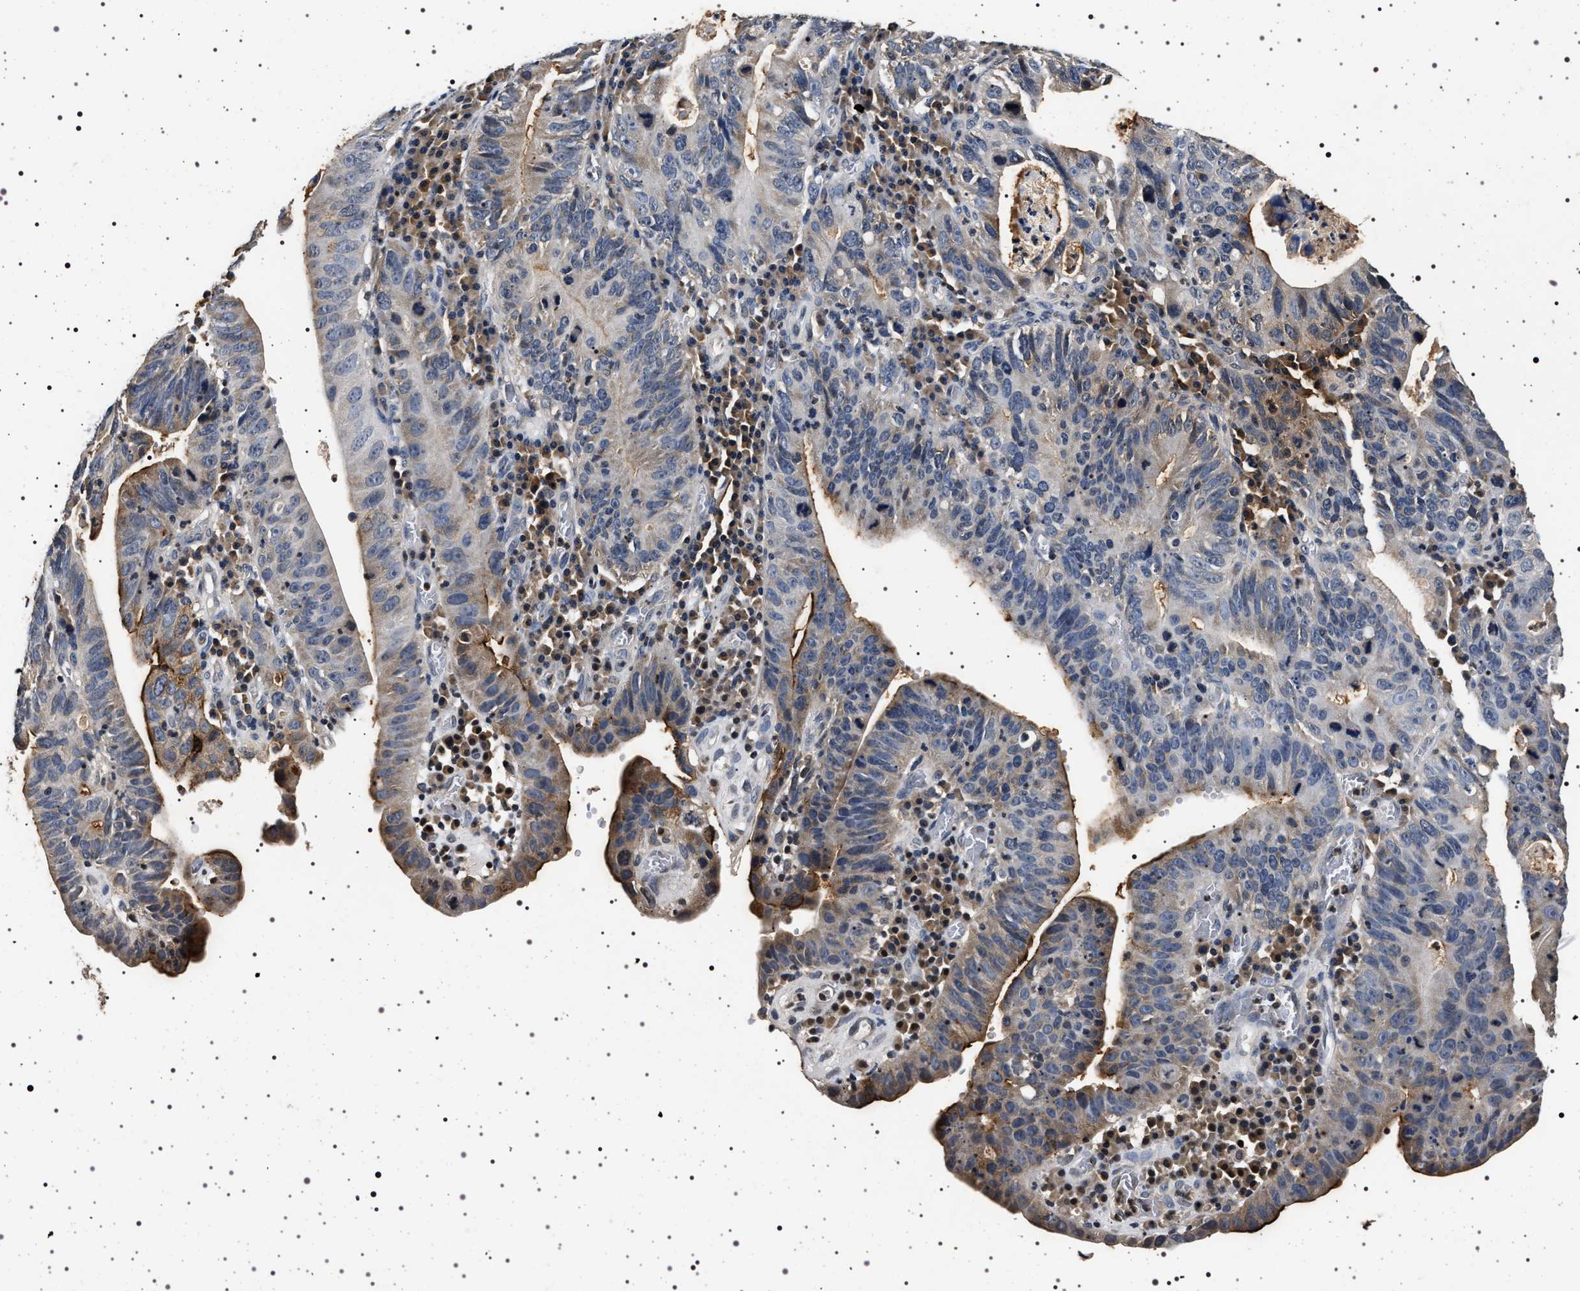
{"staining": {"intensity": "moderate", "quantity": "<25%", "location": "cytoplasmic/membranous"}, "tissue": "stomach cancer", "cell_type": "Tumor cells", "image_type": "cancer", "snomed": [{"axis": "morphology", "description": "Adenocarcinoma, NOS"}, {"axis": "topography", "description": "Stomach"}], "caption": "Human stomach adenocarcinoma stained with a protein marker reveals moderate staining in tumor cells.", "gene": "CDKN1B", "patient": {"sex": "male", "age": 59}}